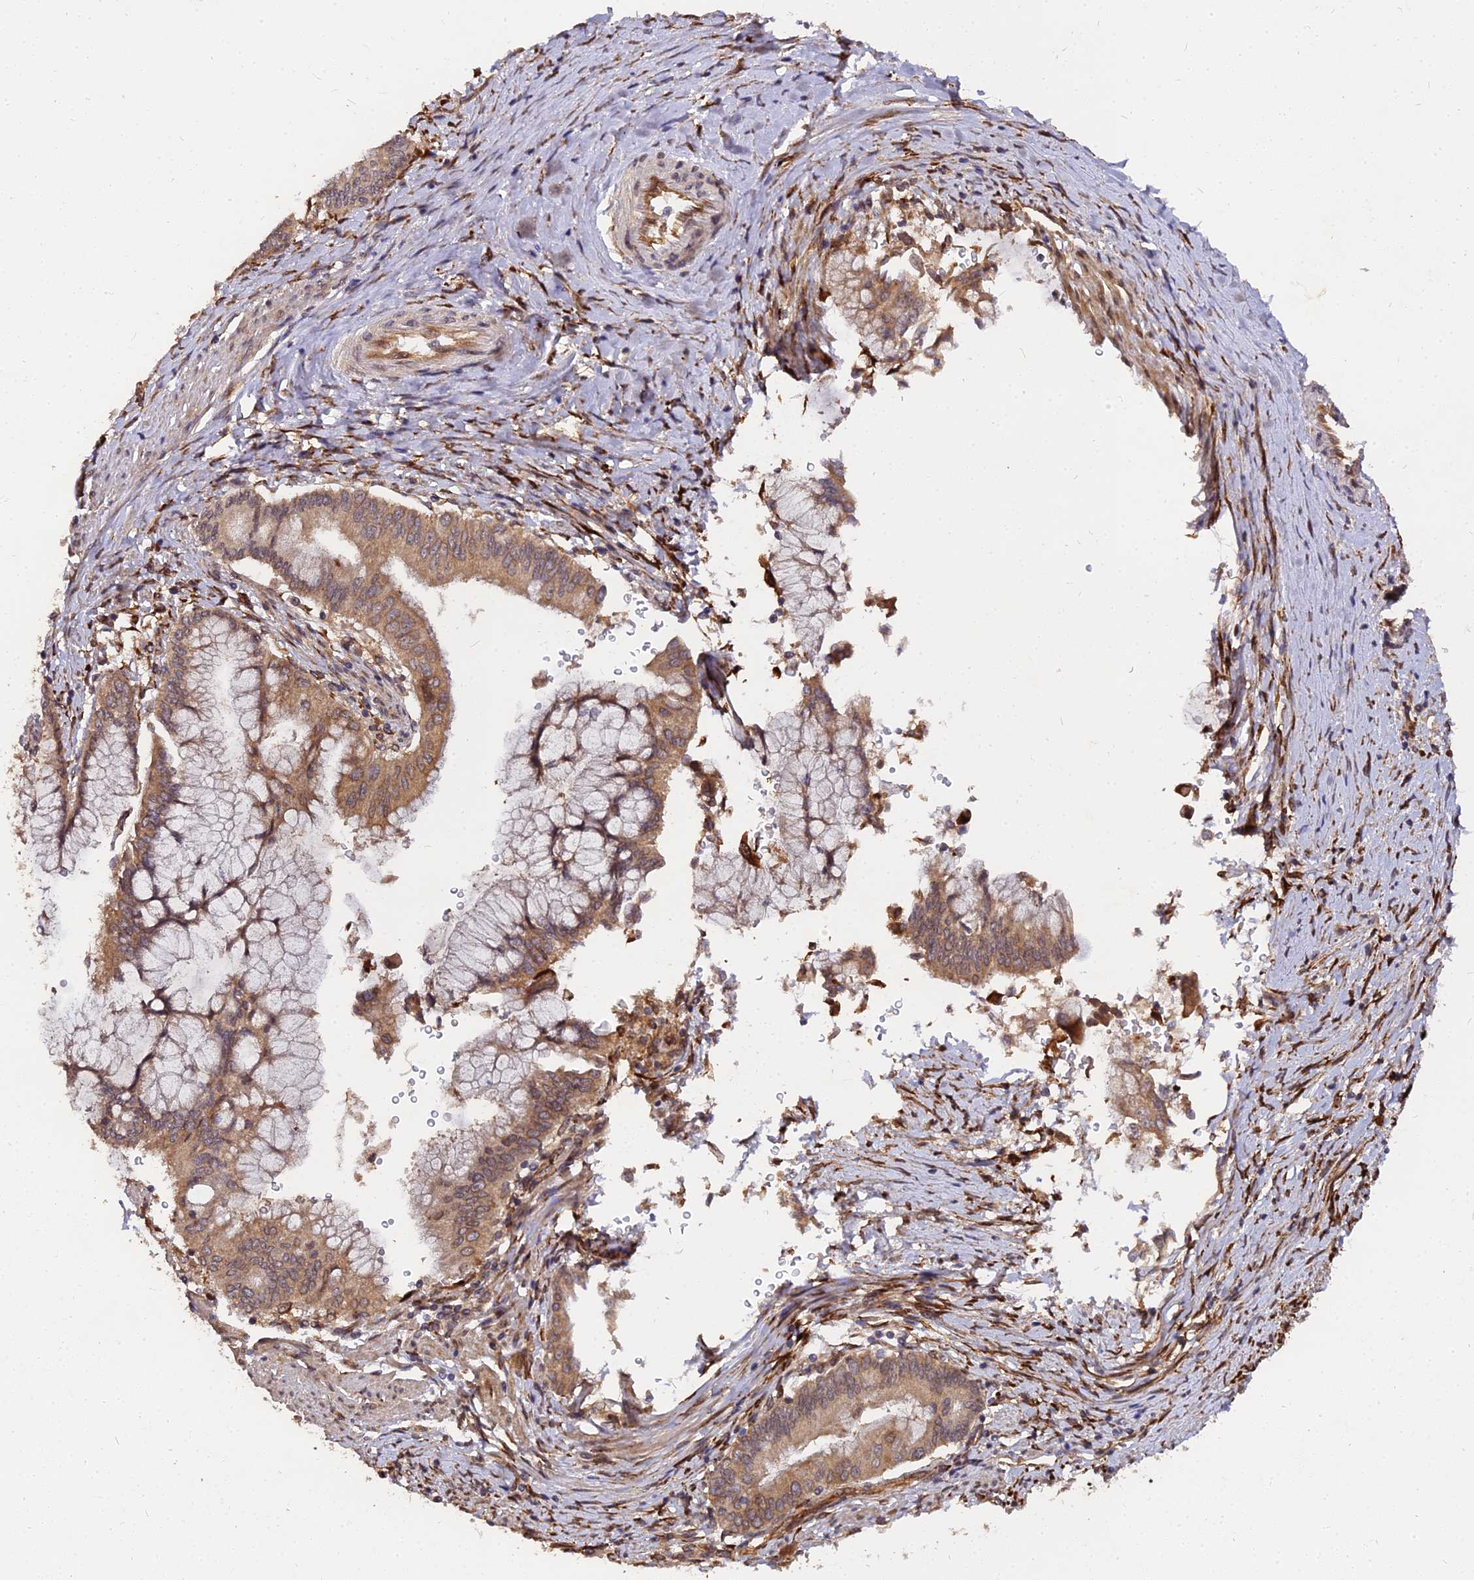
{"staining": {"intensity": "moderate", "quantity": ">75%", "location": "cytoplasmic/membranous"}, "tissue": "pancreatic cancer", "cell_type": "Tumor cells", "image_type": "cancer", "snomed": [{"axis": "morphology", "description": "Adenocarcinoma, NOS"}, {"axis": "topography", "description": "Pancreas"}], "caption": "IHC (DAB (3,3'-diaminobenzidine)) staining of pancreatic cancer (adenocarcinoma) exhibits moderate cytoplasmic/membranous protein staining in approximately >75% of tumor cells.", "gene": "PDE4D", "patient": {"sex": "male", "age": 46}}